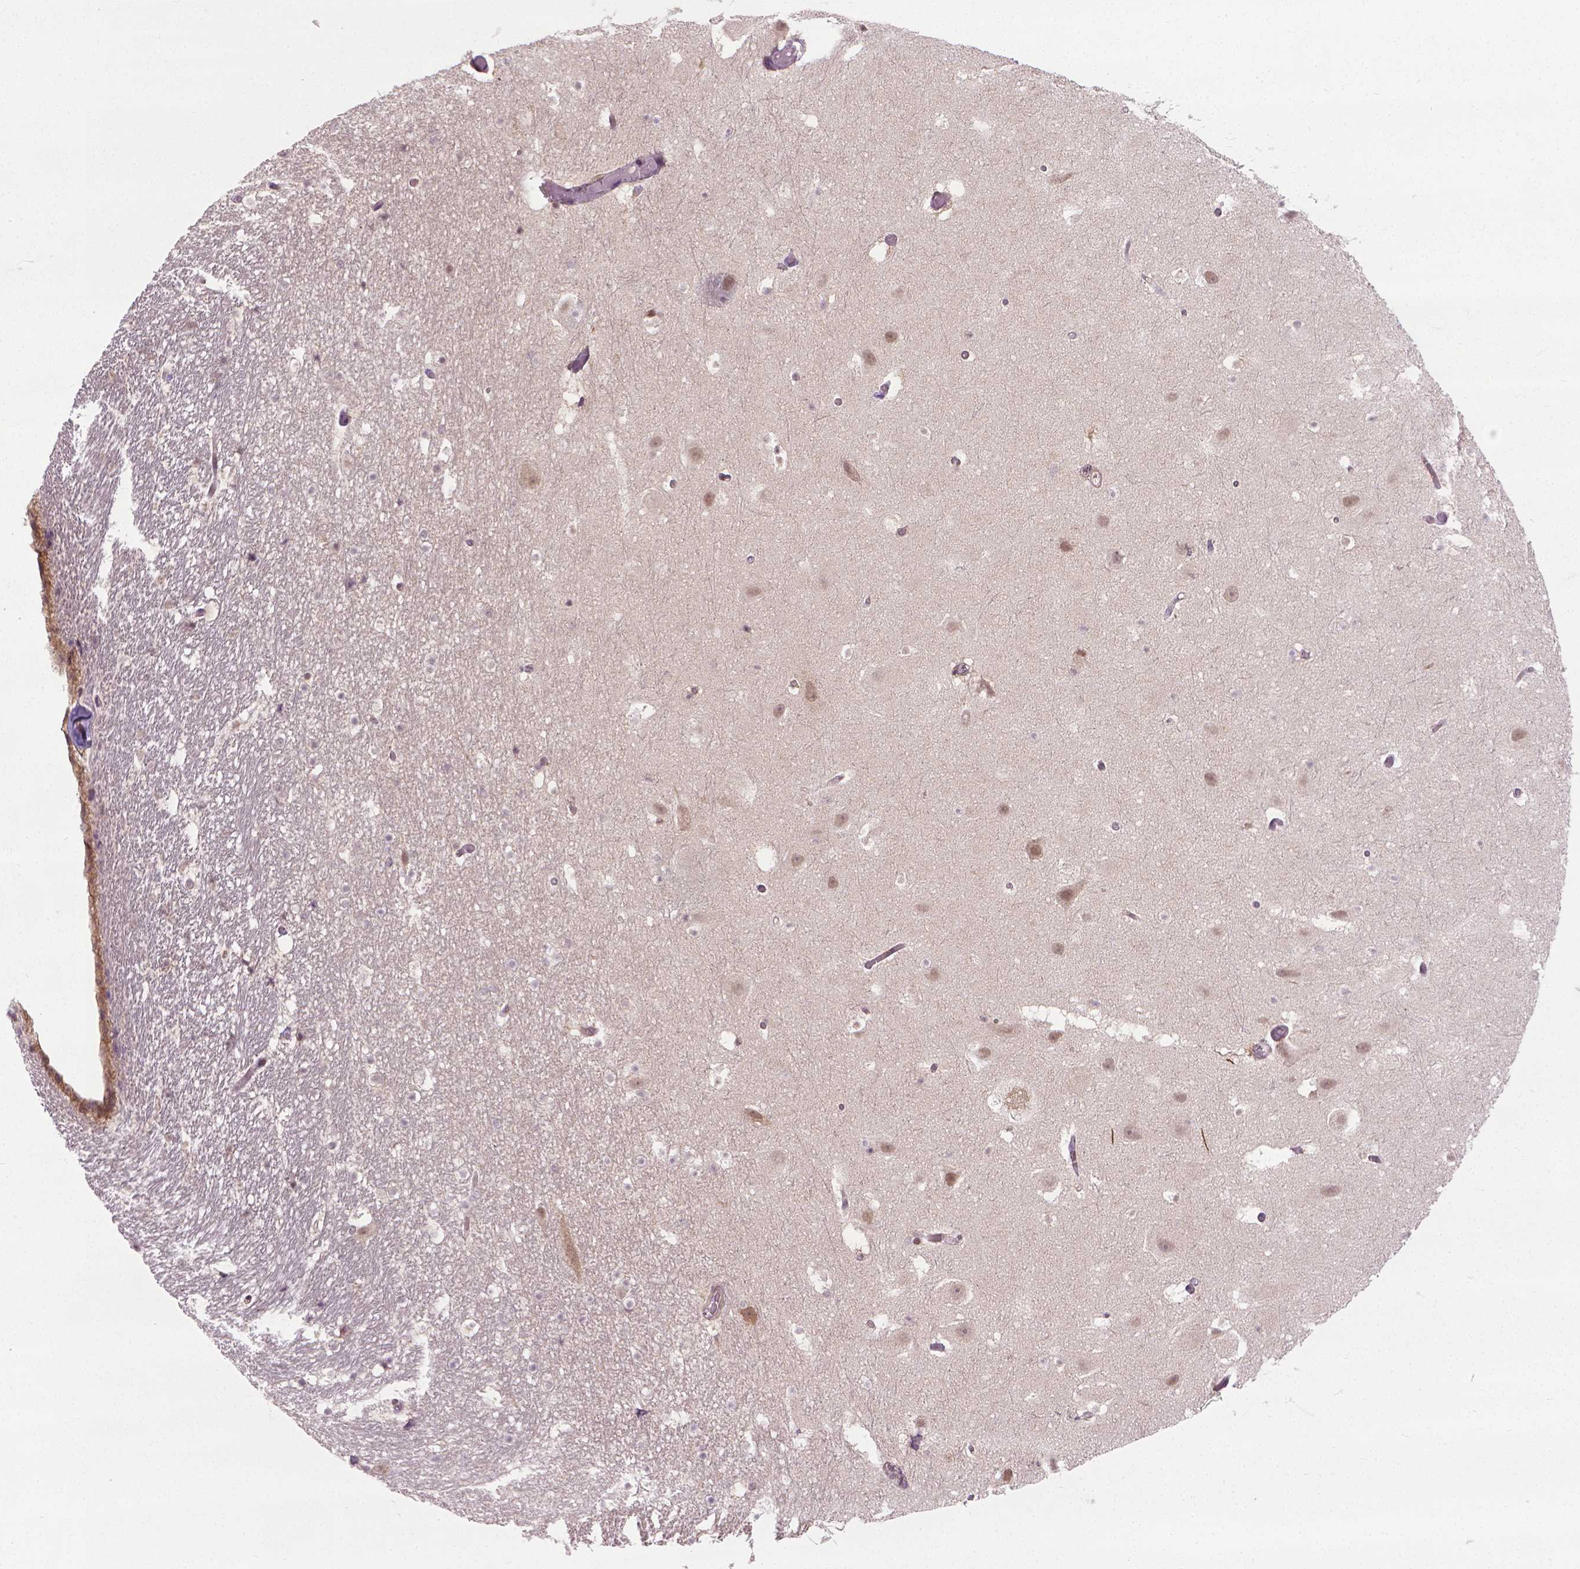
{"staining": {"intensity": "moderate", "quantity": "25%-75%", "location": "cytoplasmic/membranous"}, "tissue": "hippocampus", "cell_type": "Glial cells", "image_type": "normal", "snomed": [{"axis": "morphology", "description": "Normal tissue, NOS"}, {"axis": "topography", "description": "Hippocampus"}], "caption": "Immunohistochemistry (IHC) micrograph of normal hippocampus: human hippocampus stained using immunohistochemistry (IHC) displays medium levels of moderate protein expression localized specifically in the cytoplasmic/membranous of glial cells, appearing as a cytoplasmic/membranous brown color.", "gene": "PRAG1", "patient": {"sex": "male", "age": 26}}